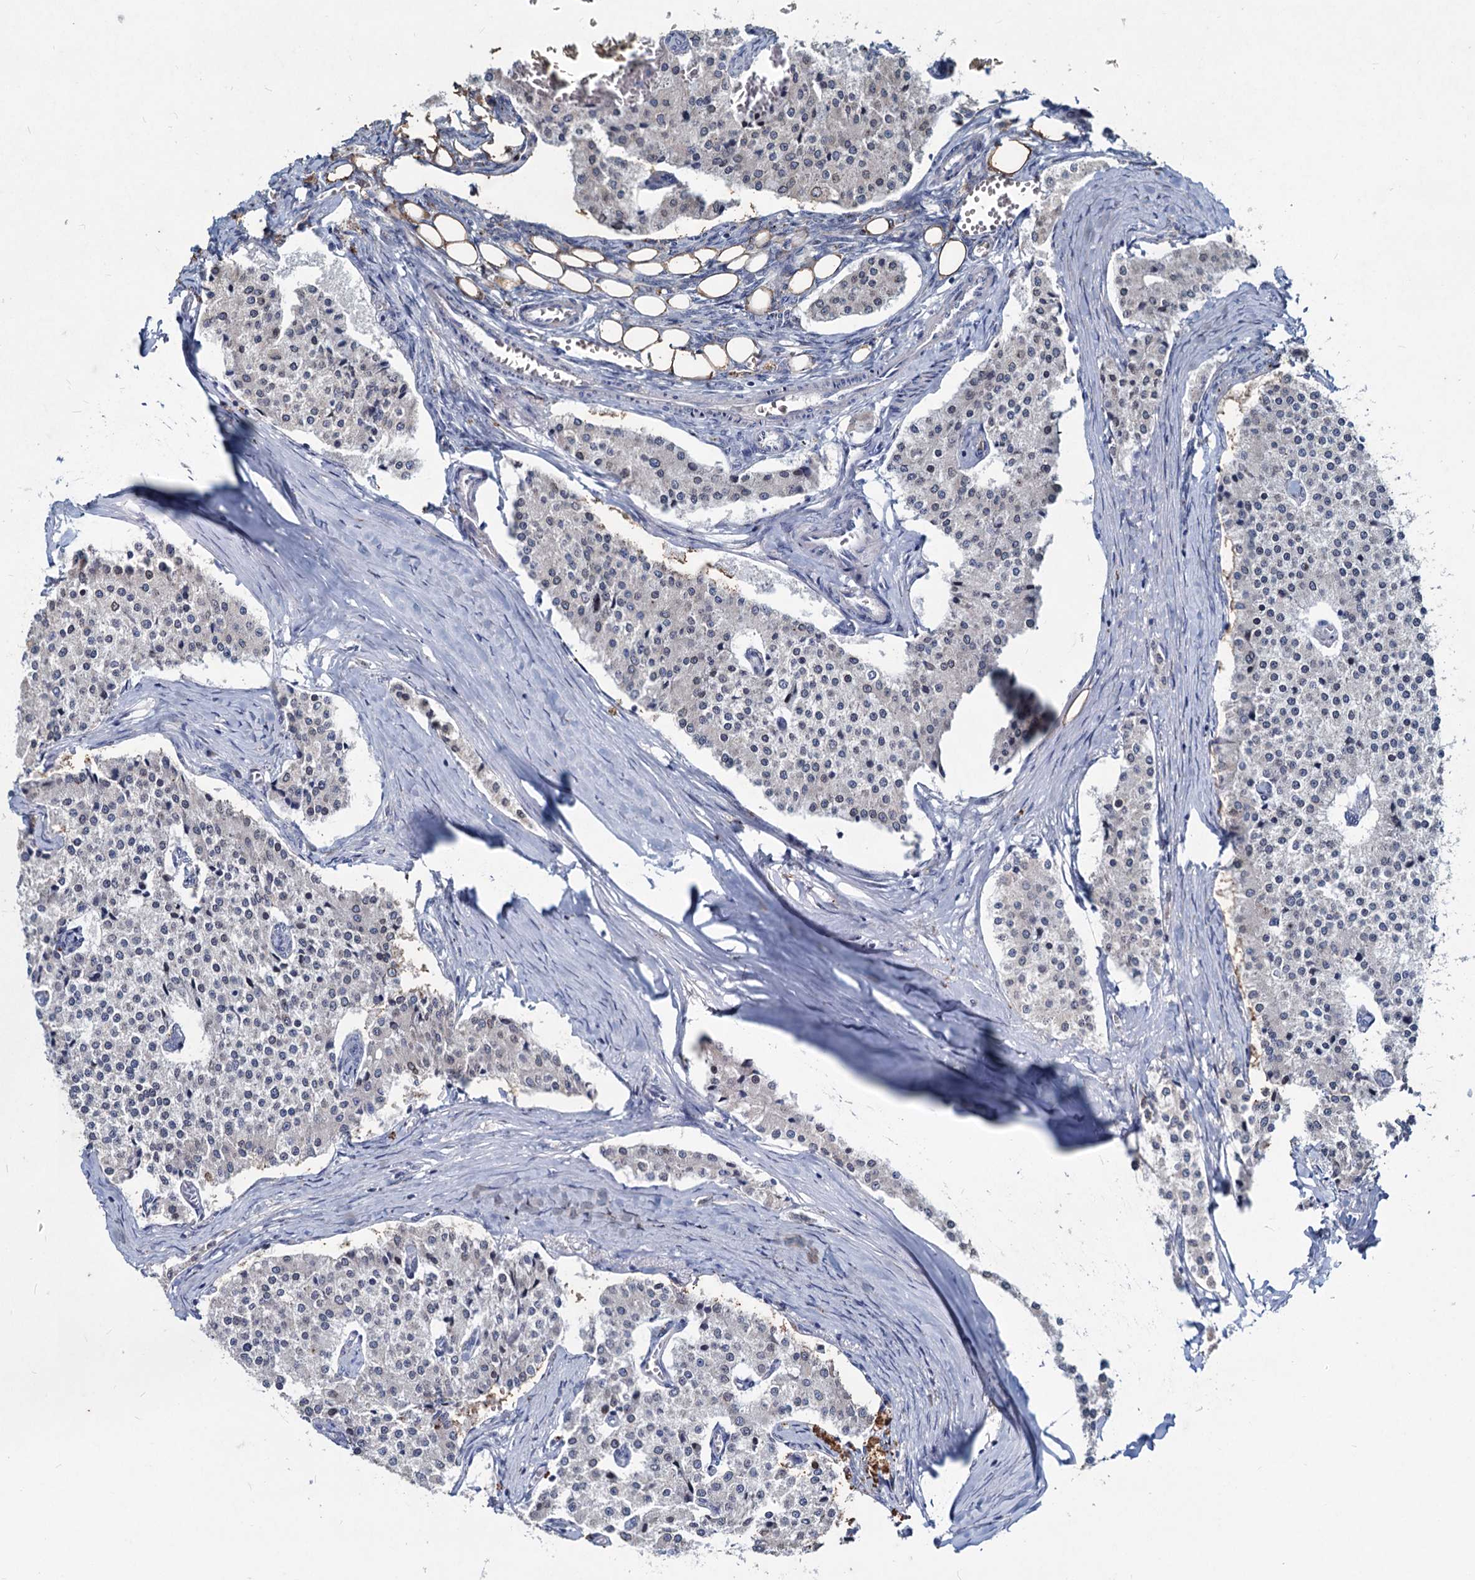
{"staining": {"intensity": "negative", "quantity": "none", "location": "none"}, "tissue": "carcinoid", "cell_type": "Tumor cells", "image_type": "cancer", "snomed": [{"axis": "morphology", "description": "Carcinoid, malignant, NOS"}, {"axis": "topography", "description": "Colon"}], "caption": "Tumor cells show no significant expression in malignant carcinoid. The staining was performed using DAB (3,3'-diaminobenzidine) to visualize the protein expression in brown, while the nuclei were stained in blue with hematoxylin (Magnification: 20x).", "gene": "TMX2", "patient": {"sex": "female", "age": 52}}